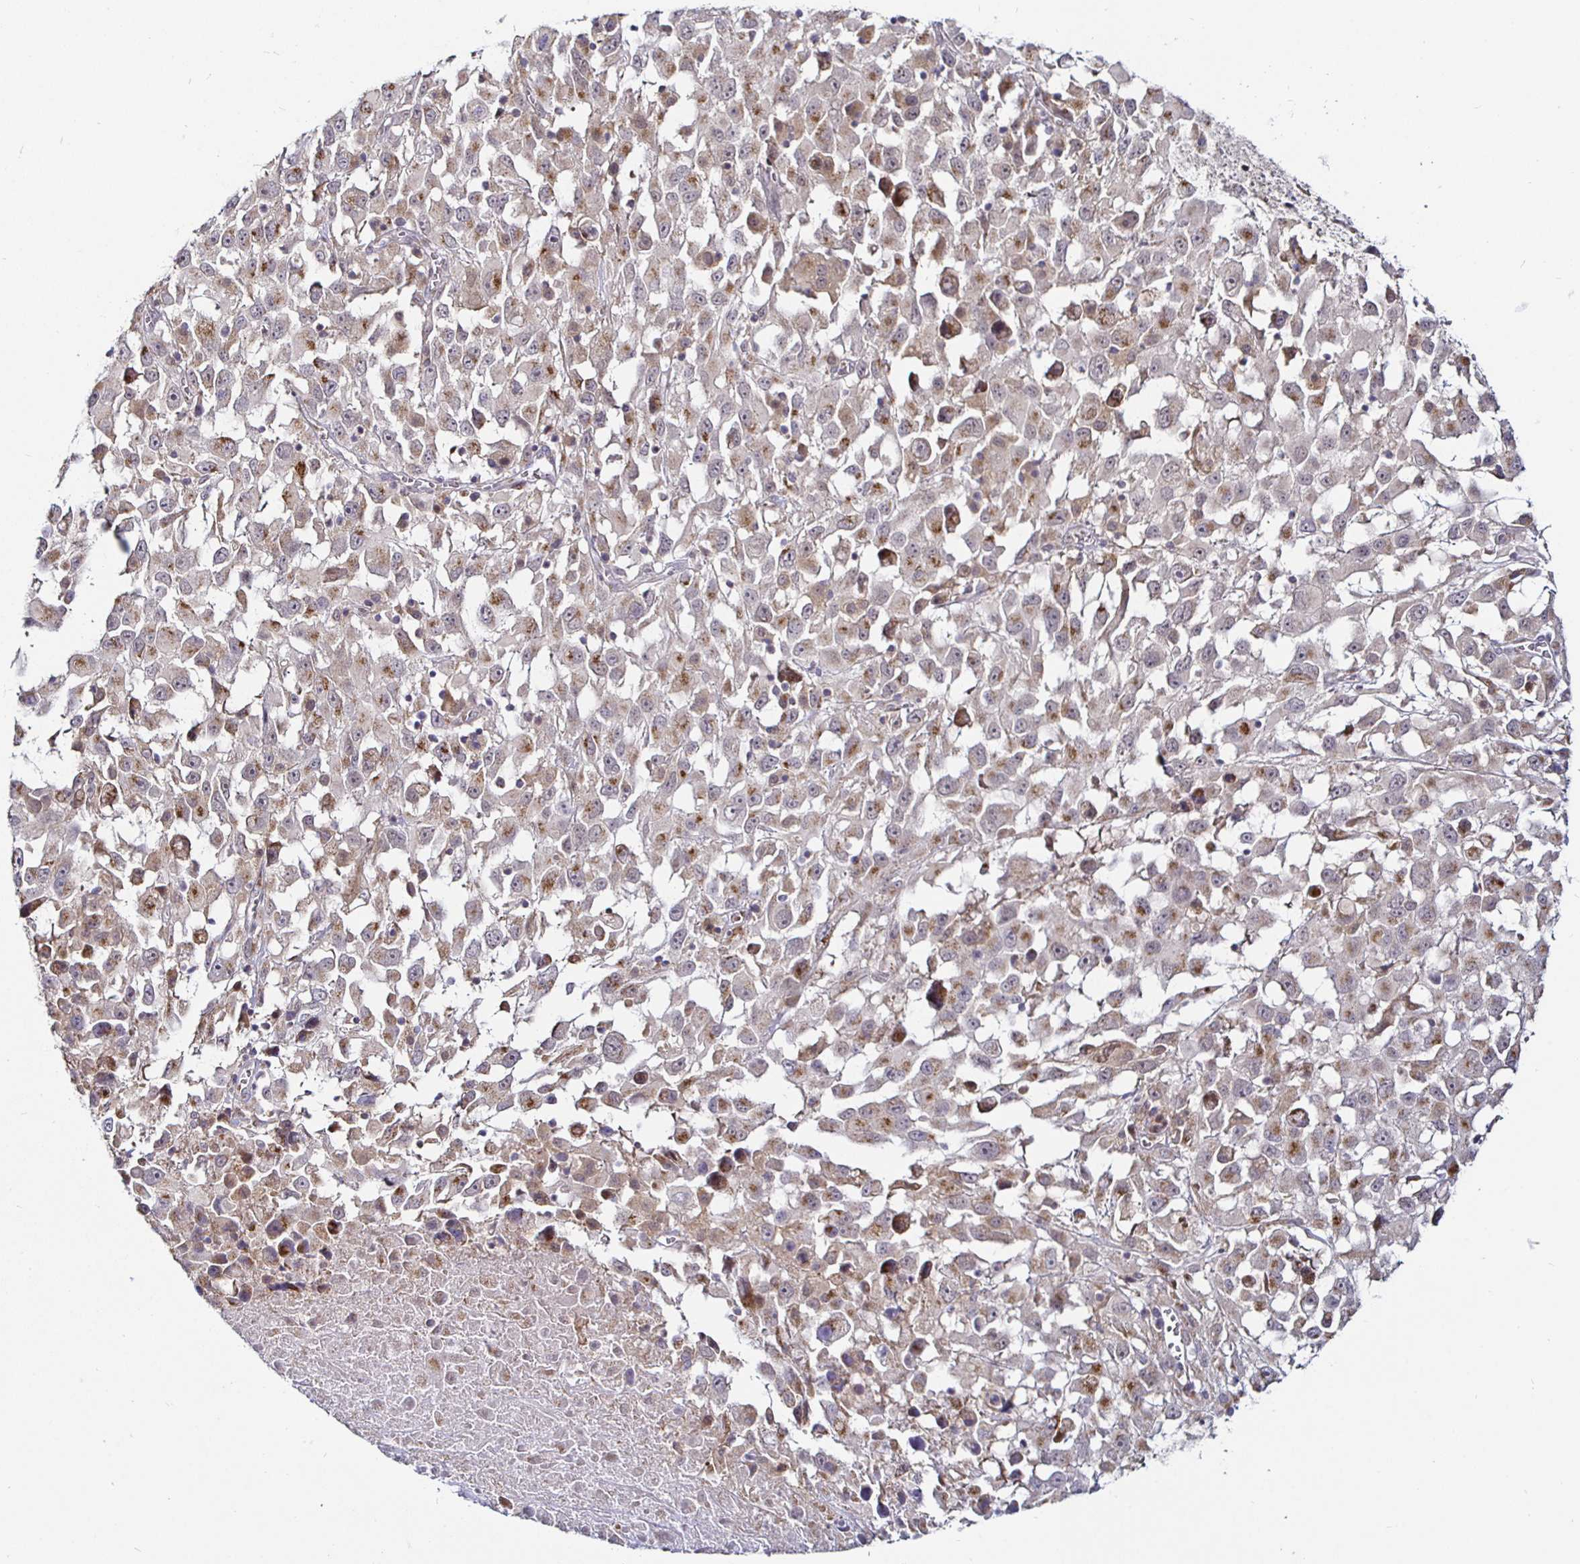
{"staining": {"intensity": "moderate", "quantity": "25%-75%", "location": "cytoplasmic/membranous"}, "tissue": "melanoma", "cell_type": "Tumor cells", "image_type": "cancer", "snomed": [{"axis": "morphology", "description": "Malignant melanoma, Metastatic site"}, {"axis": "topography", "description": "Soft tissue"}], "caption": "Tumor cells show moderate cytoplasmic/membranous expression in about 25%-75% of cells in melanoma. (IHC, brightfield microscopy, high magnification).", "gene": "ATG3", "patient": {"sex": "male", "age": 50}}